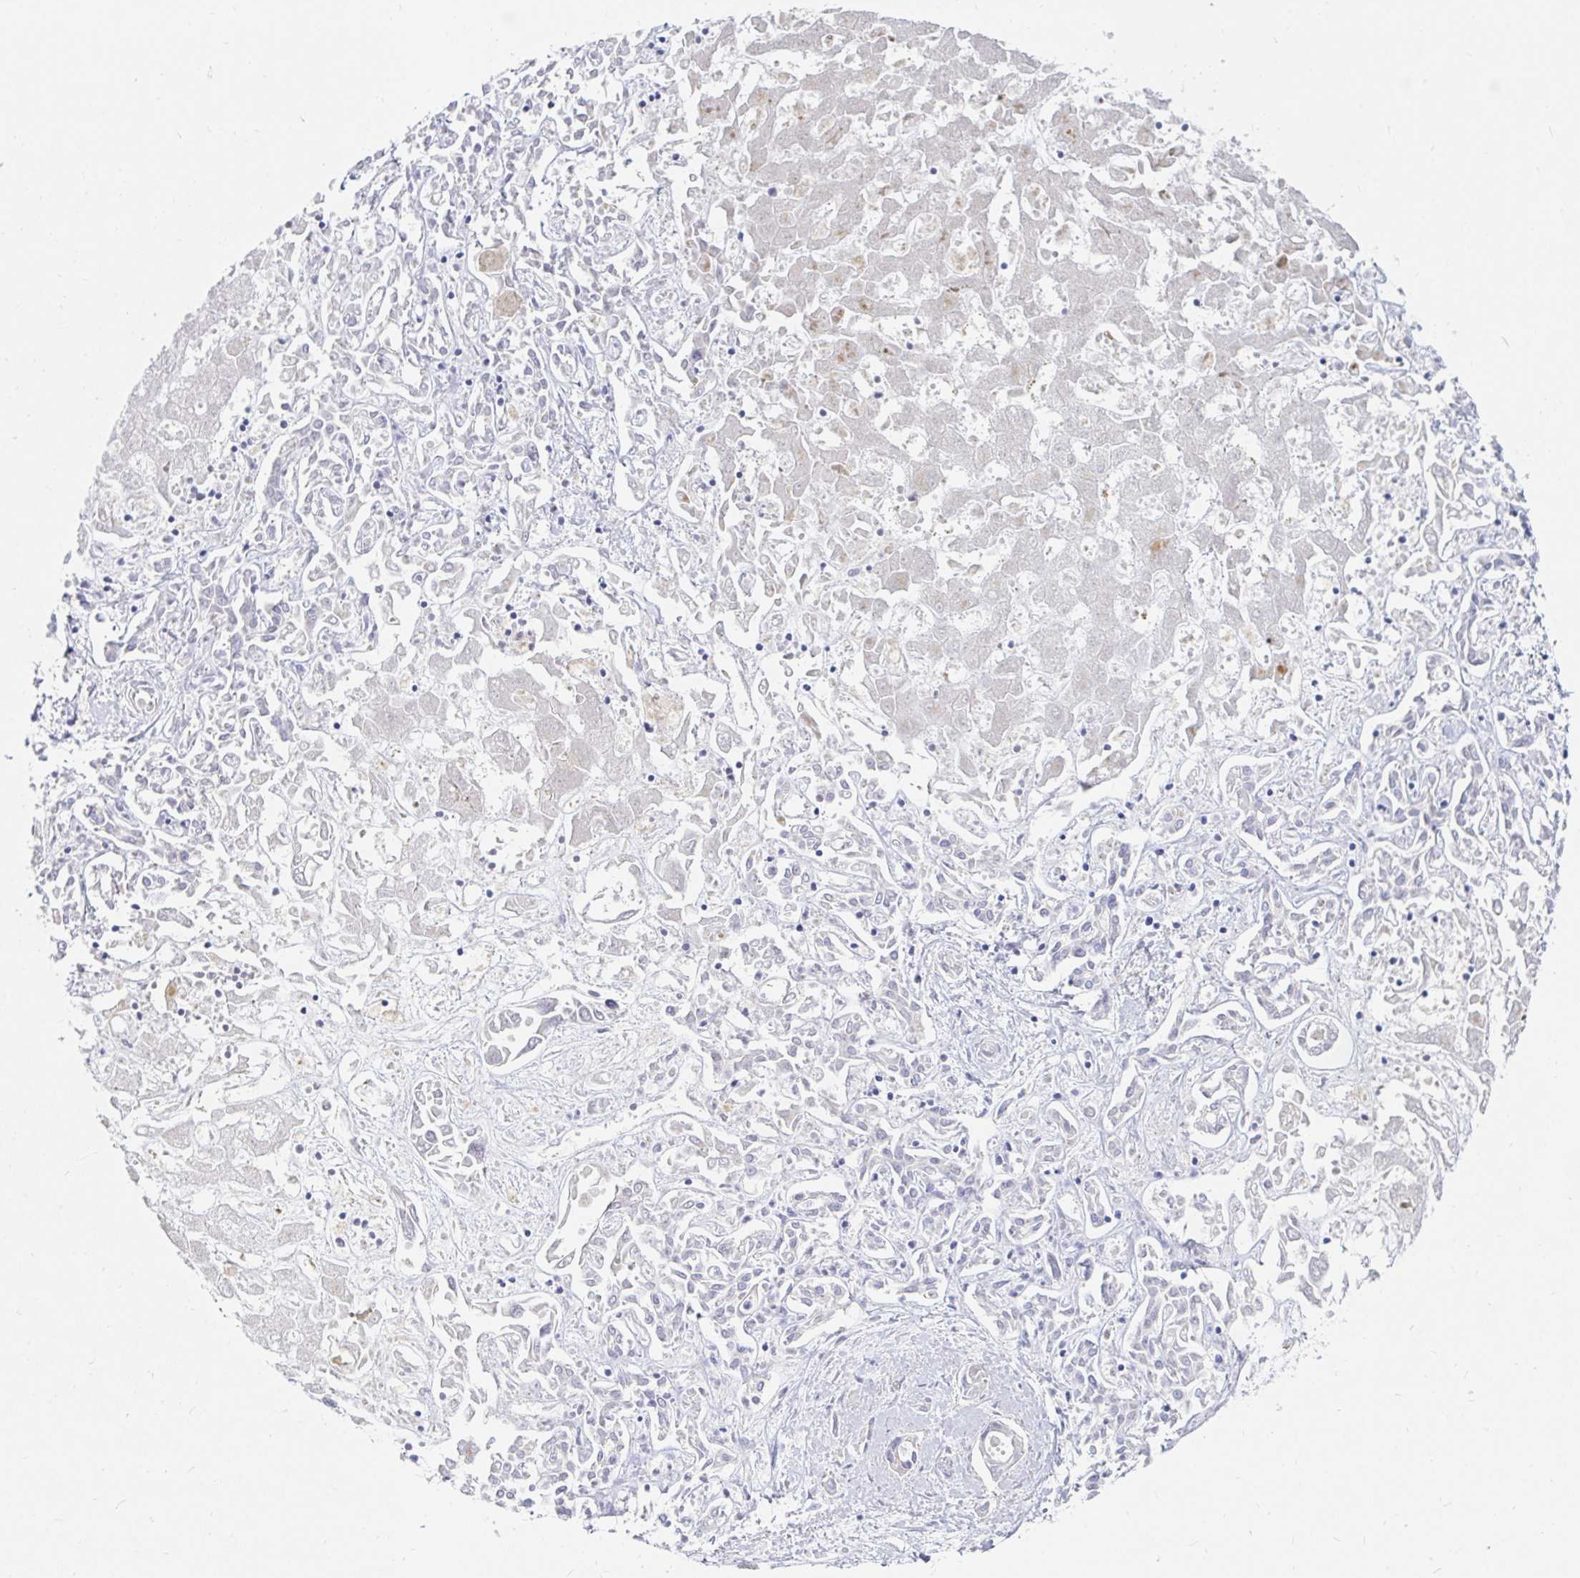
{"staining": {"intensity": "negative", "quantity": "none", "location": "none"}, "tissue": "liver cancer", "cell_type": "Tumor cells", "image_type": "cancer", "snomed": [{"axis": "morphology", "description": "Cholangiocarcinoma"}, {"axis": "topography", "description": "Liver"}], "caption": "This is an immunohistochemistry image of cholangiocarcinoma (liver). There is no staining in tumor cells.", "gene": "NR2E1", "patient": {"sex": "female", "age": 64}}